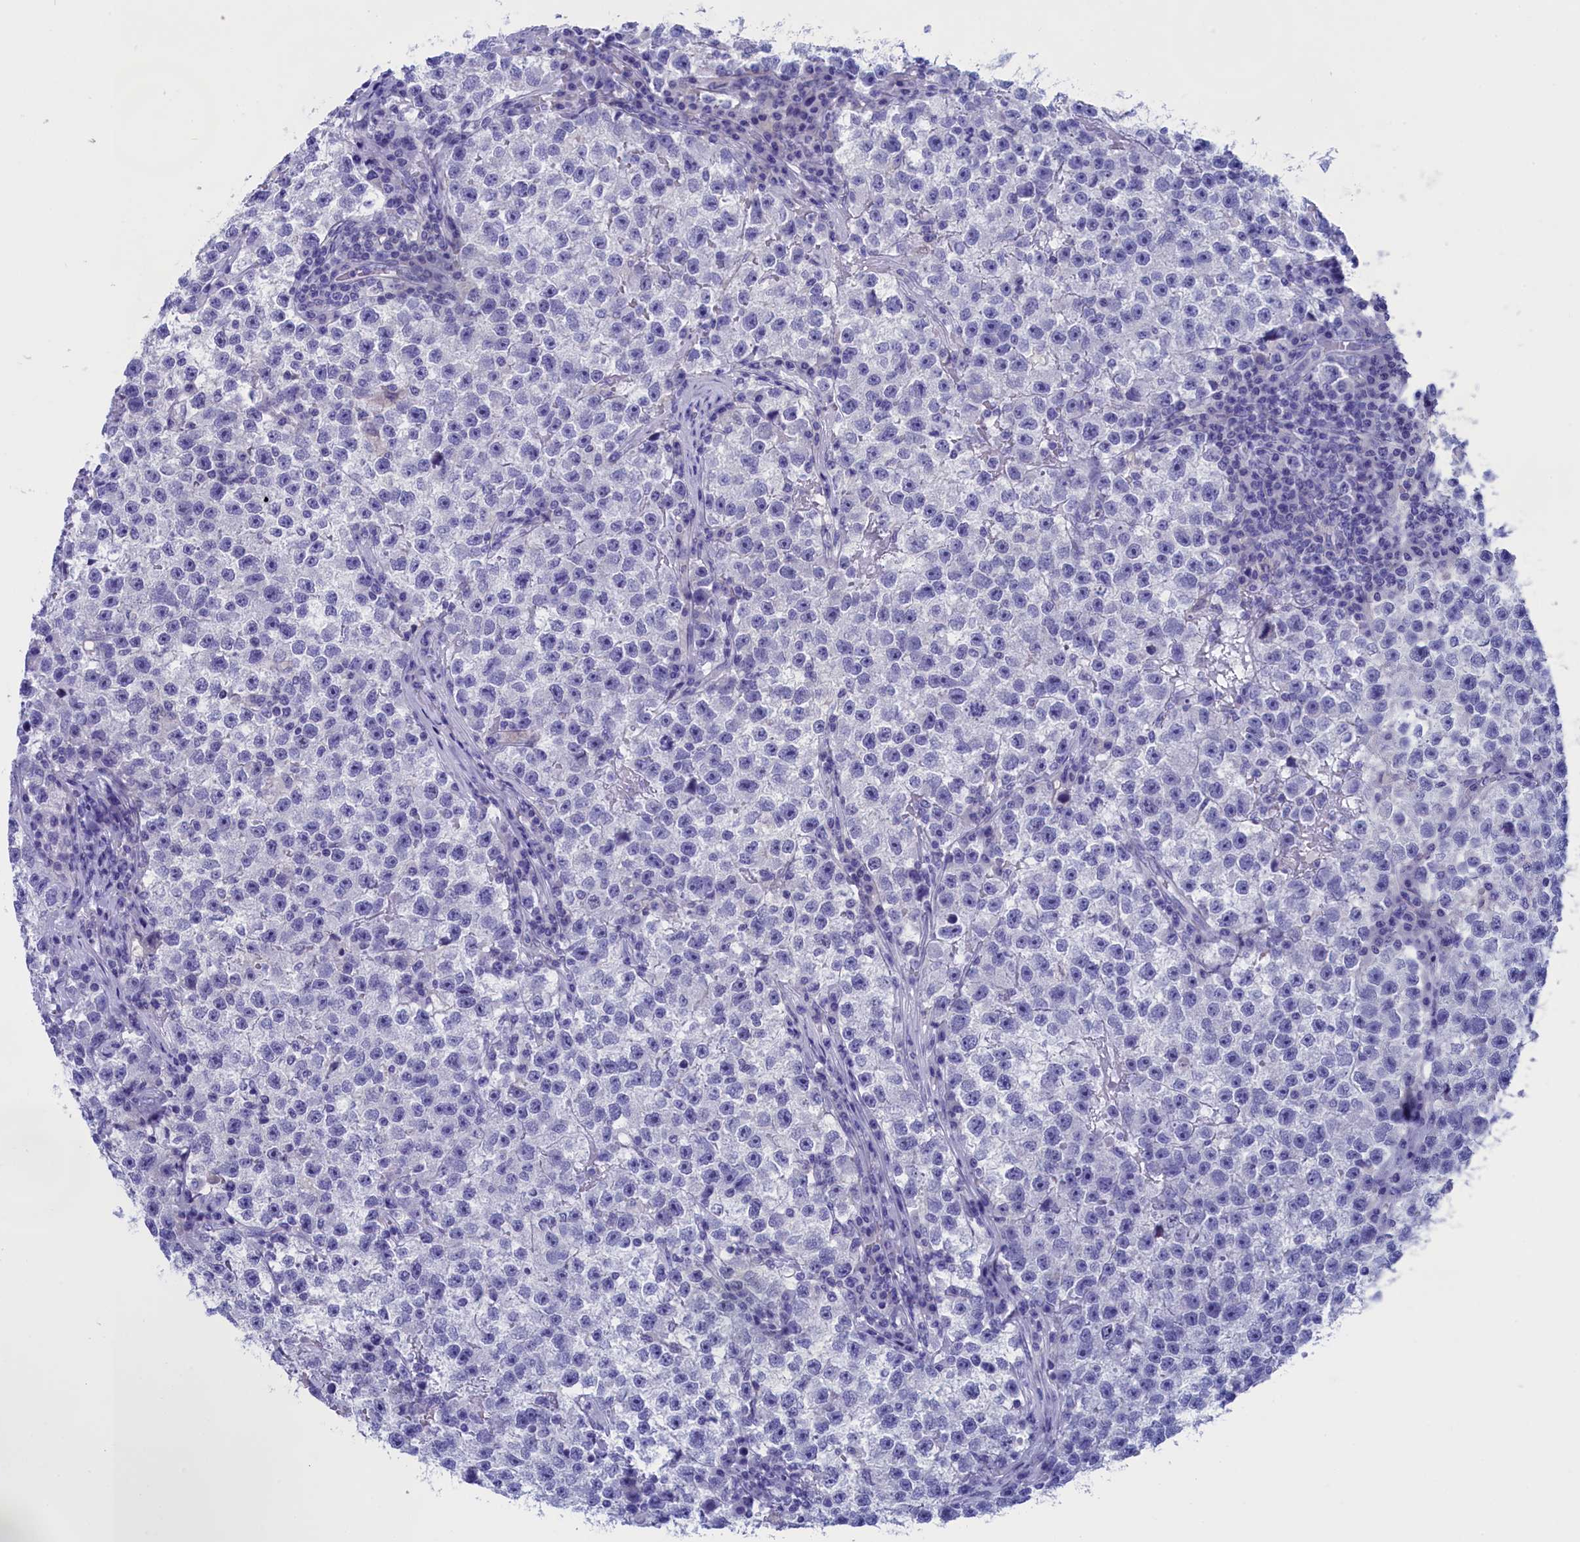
{"staining": {"intensity": "negative", "quantity": "none", "location": "none"}, "tissue": "testis cancer", "cell_type": "Tumor cells", "image_type": "cancer", "snomed": [{"axis": "morphology", "description": "Seminoma, NOS"}, {"axis": "topography", "description": "Testis"}], "caption": "Testis cancer stained for a protein using immunohistochemistry exhibits no positivity tumor cells.", "gene": "VPS35L", "patient": {"sex": "male", "age": 22}}